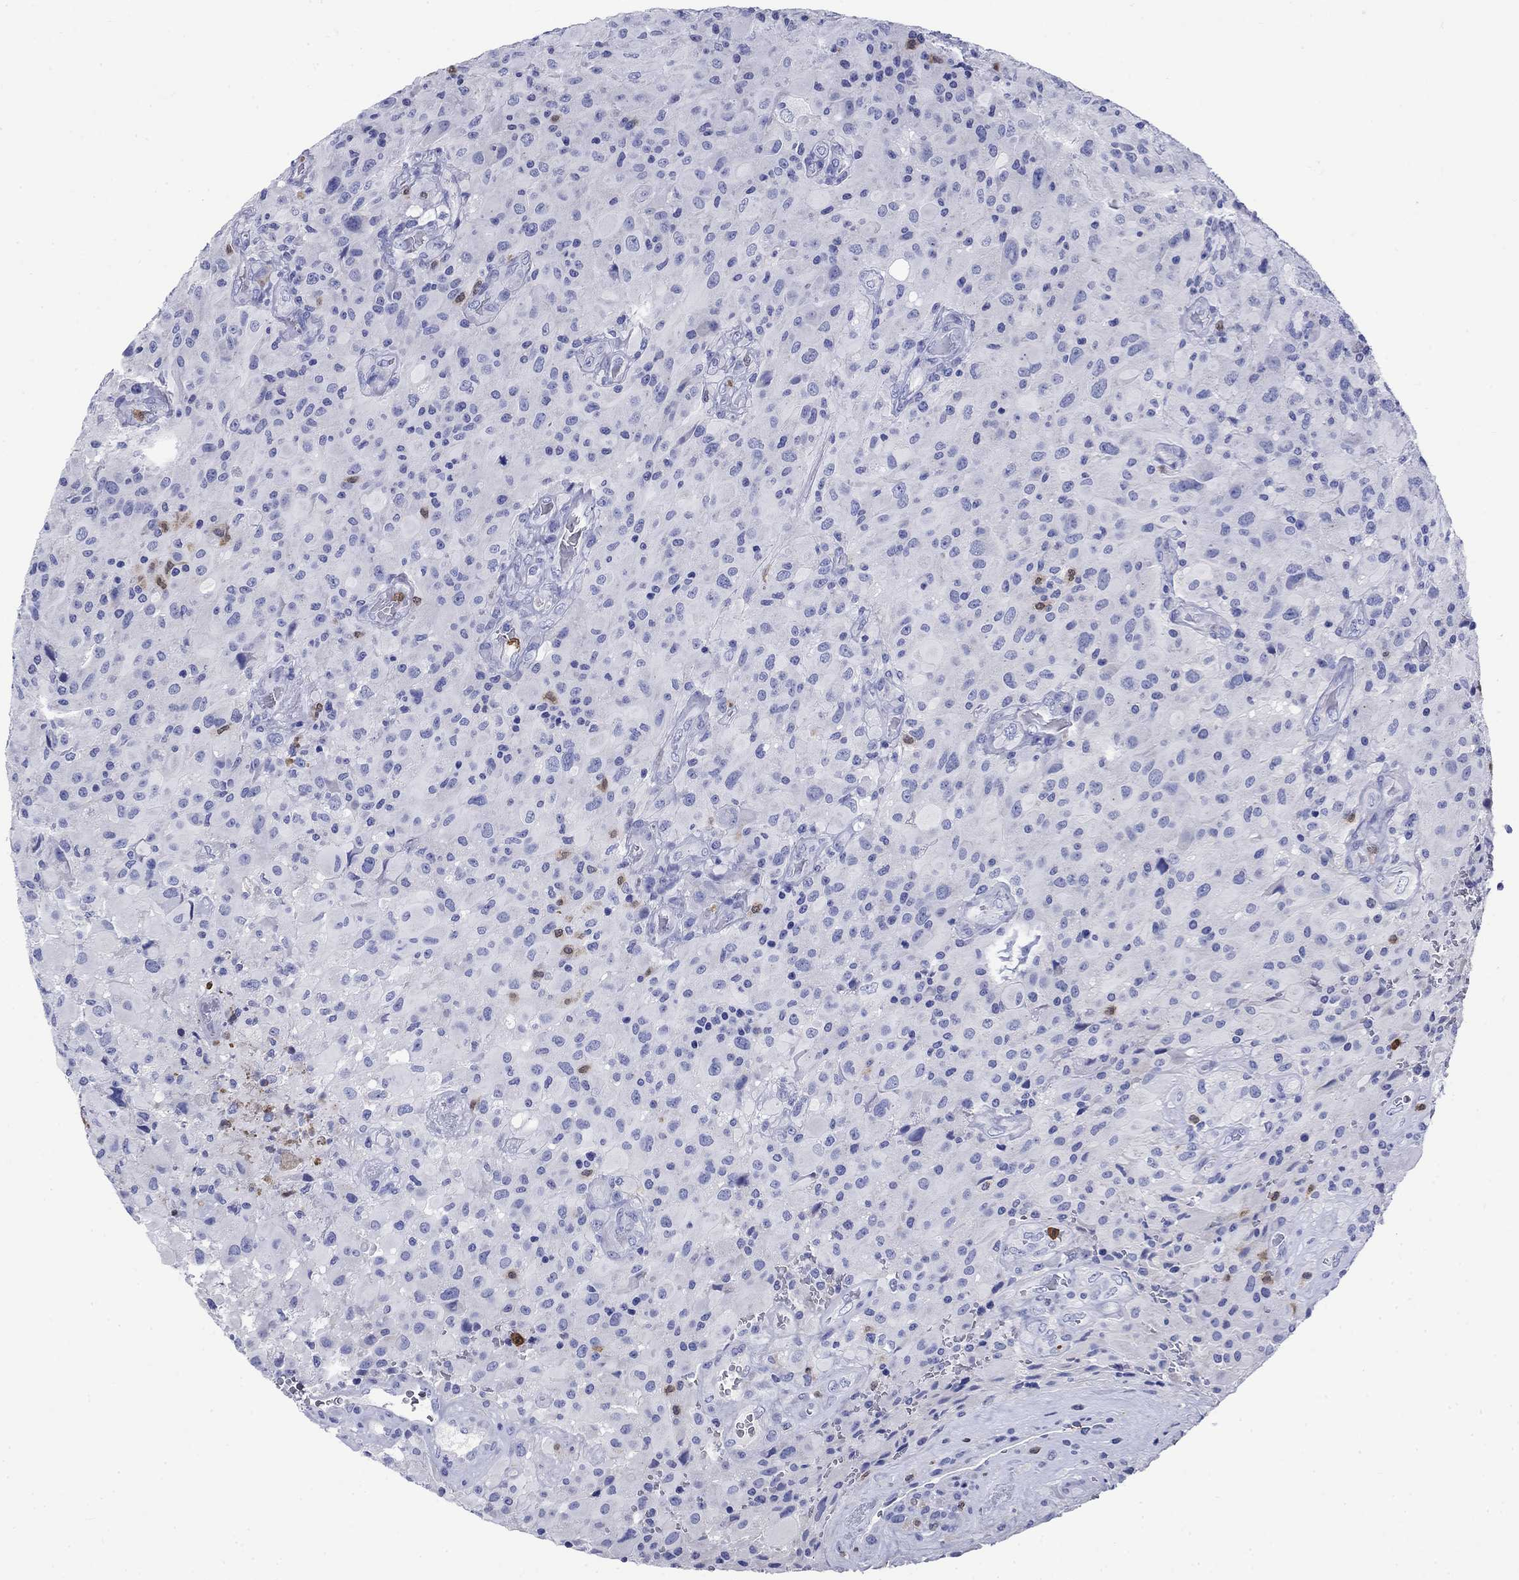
{"staining": {"intensity": "negative", "quantity": "none", "location": "none"}, "tissue": "glioma", "cell_type": "Tumor cells", "image_type": "cancer", "snomed": [{"axis": "morphology", "description": "Glioma, malignant, High grade"}, {"axis": "topography", "description": "Cerebral cortex"}], "caption": "Image shows no protein positivity in tumor cells of glioma tissue.", "gene": "TFR2", "patient": {"sex": "male", "age": 35}}